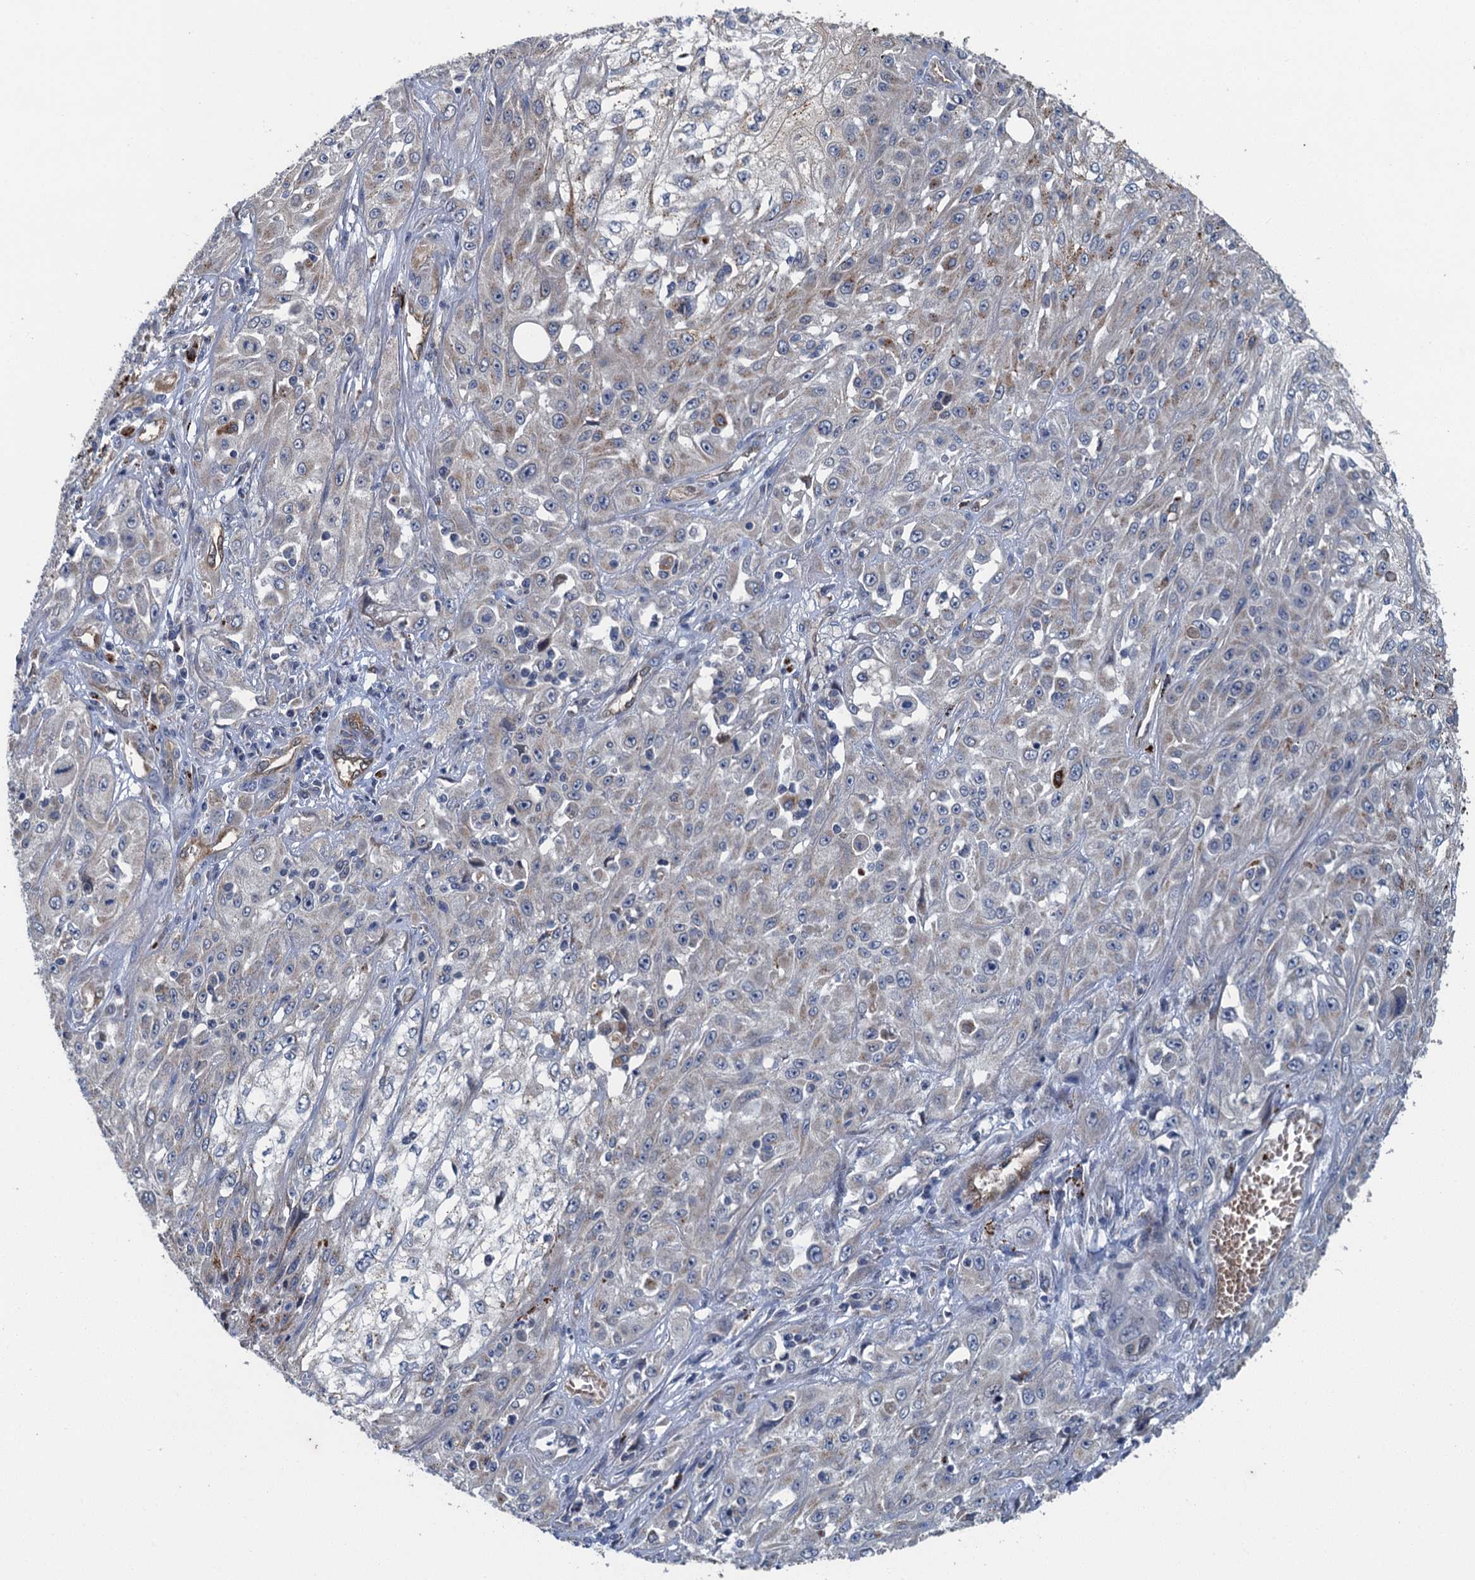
{"staining": {"intensity": "weak", "quantity": "<25%", "location": "cytoplasmic/membranous"}, "tissue": "skin cancer", "cell_type": "Tumor cells", "image_type": "cancer", "snomed": [{"axis": "morphology", "description": "Squamous cell carcinoma, NOS"}, {"axis": "morphology", "description": "Squamous cell carcinoma, metastatic, NOS"}, {"axis": "topography", "description": "Skin"}, {"axis": "topography", "description": "Lymph node"}], "caption": "Immunohistochemistry (IHC) photomicrograph of human skin cancer (metastatic squamous cell carcinoma) stained for a protein (brown), which exhibits no staining in tumor cells.", "gene": "KBTBD8", "patient": {"sex": "male", "age": 75}}